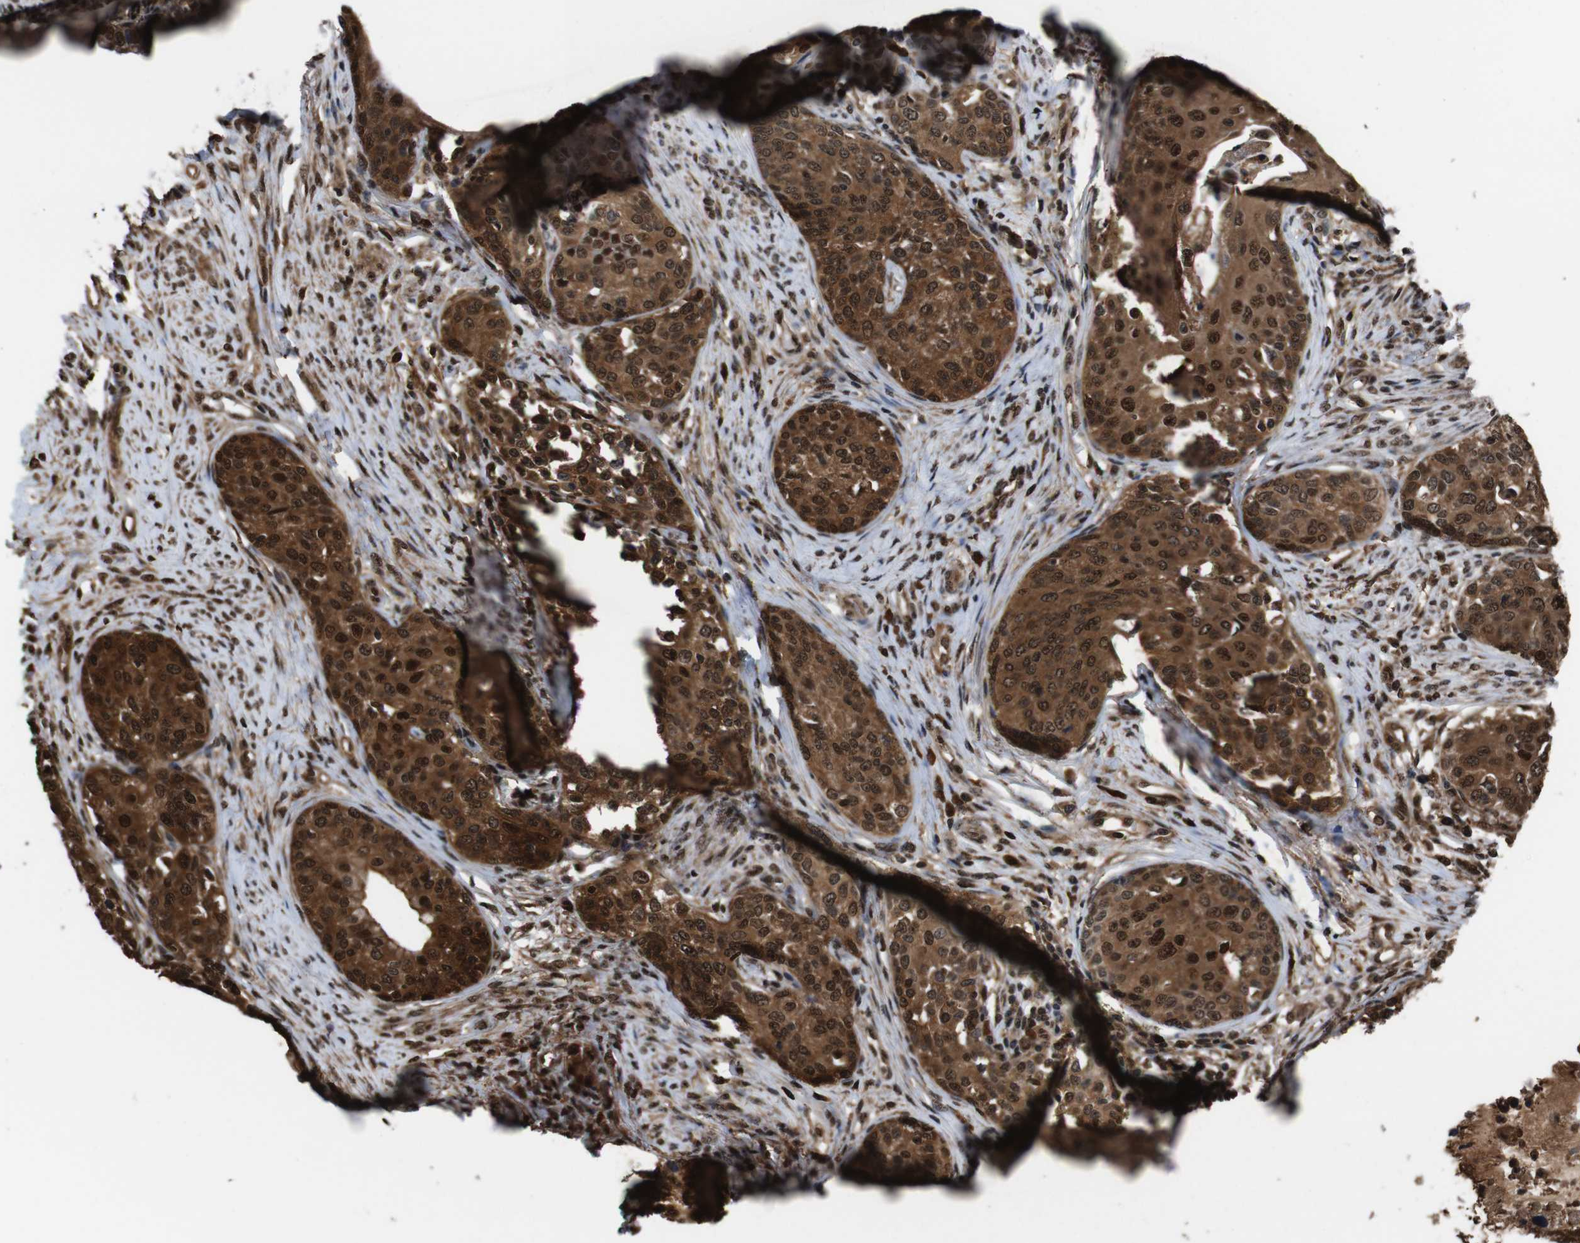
{"staining": {"intensity": "strong", "quantity": ">75%", "location": "cytoplasmic/membranous,nuclear"}, "tissue": "cervical cancer", "cell_type": "Tumor cells", "image_type": "cancer", "snomed": [{"axis": "morphology", "description": "Adenocarcinoma, NOS"}, {"axis": "topography", "description": "Cervix"}], "caption": "IHC (DAB) staining of adenocarcinoma (cervical) shows strong cytoplasmic/membranous and nuclear protein expression in approximately >75% of tumor cells.", "gene": "VCP", "patient": {"sex": "female", "age": 44}}